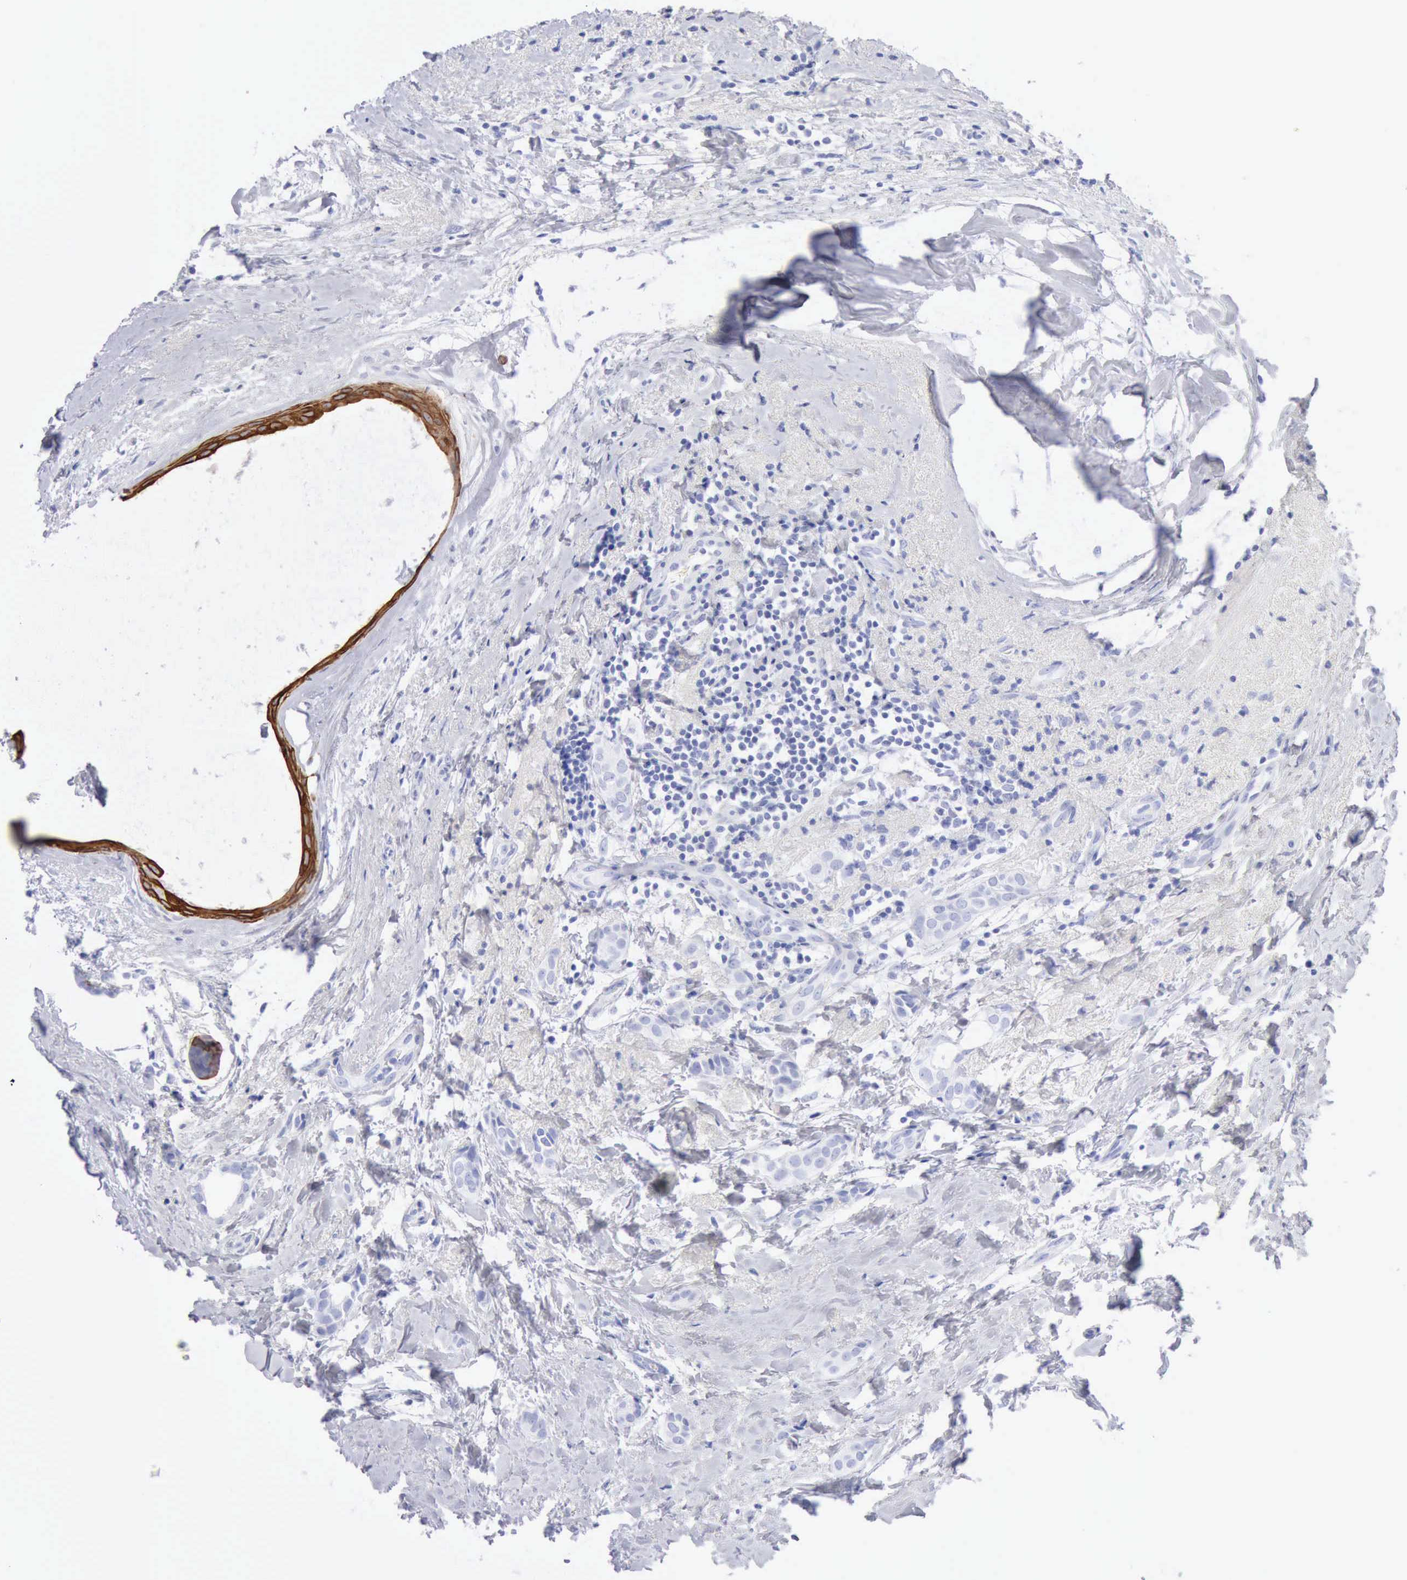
{"staining": {"intensity": "negative", "quantity": "none", "location": "none"}, "tissue": "breast cancer", "cell_type": "Tumor cells", "image_type": "cancer", "snomed": [{"axis": "morphology", "description": "Duct carcinoma"}, {"axis": "topography", "description": "Breast"}], "caption": "Immunohistochemistry micrograph of neoplastic tissue: human invasive ductal carcinoma (breast) stained with DAB demonstrates no significant protein expression in tumor cells.", "gene": "KRT5", "patient": {"sex": "female", "age": 54}}